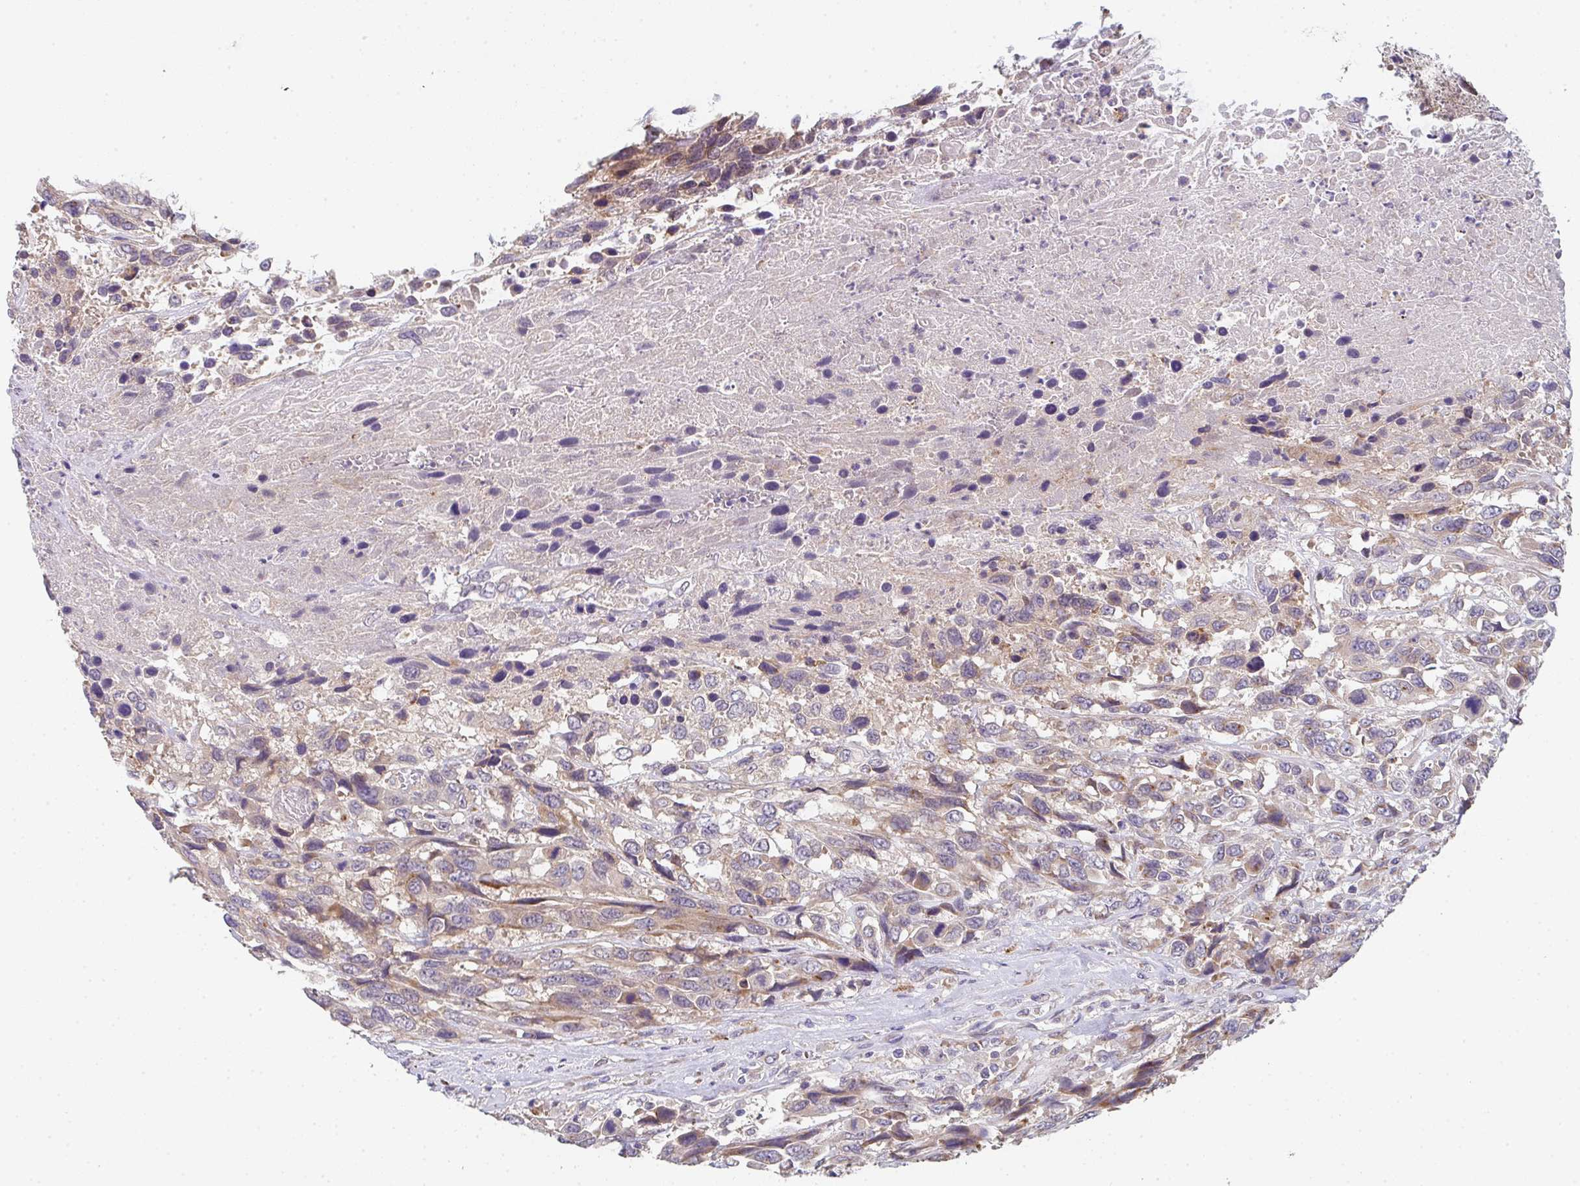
{"staining": {"intensity": "weak", "quantity": ">75%", "location": "cytoplasmic/membranous"}, "tissue": "urothelial cancer", "cell_type": "Tumor cells", "image_type": "cancer", "snomed": [{"axis": "morphology", "description": "Urothelial carcinoma, High grade"}, {"axis": "topography", "description": "Urinary bladder"}], "caption": "IHC (DAB (3,3'-diaminobenzidine)) staining of urothelial cancer exhibits weak cytoplasmic/membranous protein staining in about >75% of tumor cells. (DAB IHC with brightfield microscopy, high magnification).", "gene": "TSPAN31", "patient": {"sex": "female", "age": 70}}